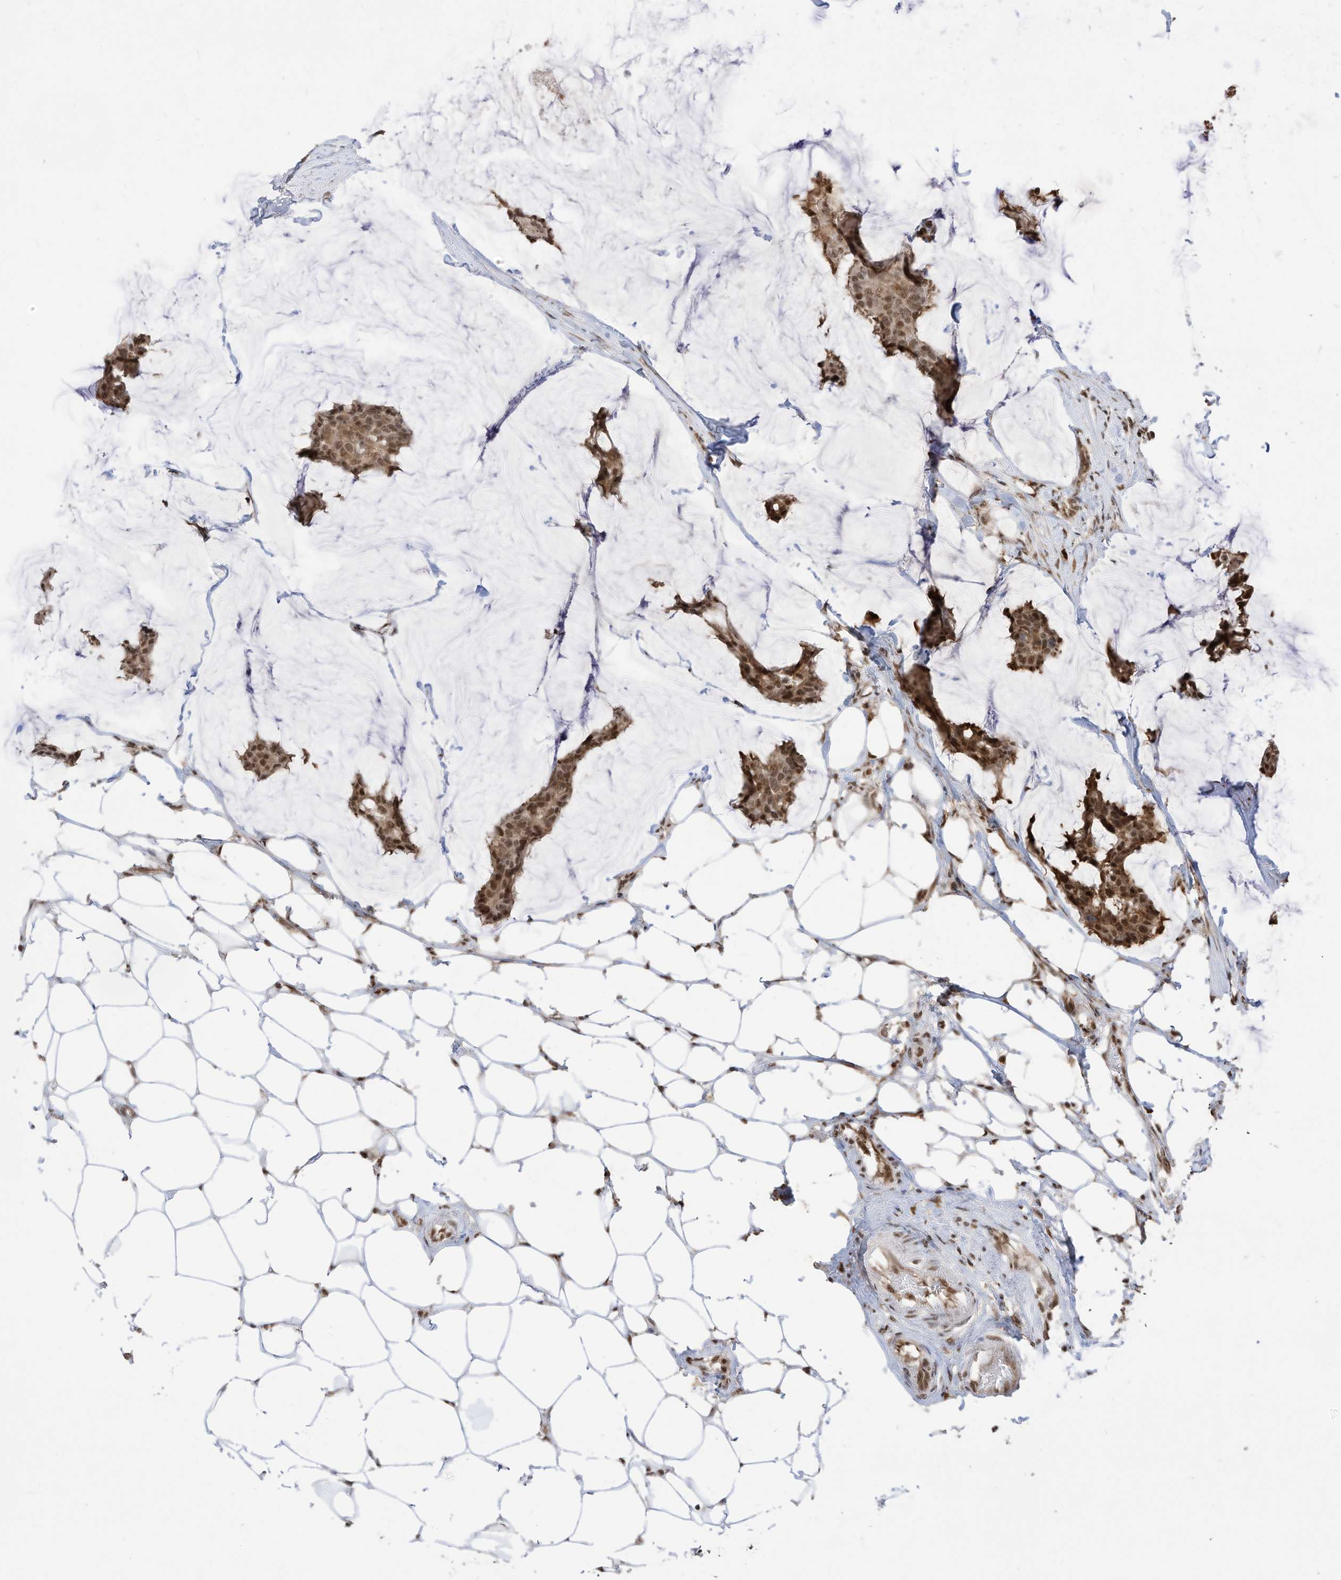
{"staining": {"intensity": "moderate", "quantity": ">75%", "location": "nuclear"}, "tissue": "breast cancer", "cell_type": "Tumor cells", "image_type": "cancer", "snomed": [{"axis": "morphology", "description": "Duct carcinoma"}, {"axis": "topography", "description": "Breast"}], "caption": "An immunohistochemistry photomicrograph of tumor tissue is shown. Protein staining in brown shows moderate nuclear positivity in breast intraductal carcinoma within tumor cells. Immunohistochemistry (ihc) stains the protein in brown and the nuclei are stained blue.", "gene": "ZNF195", "patient": {"sex": "female", "age": 93}}